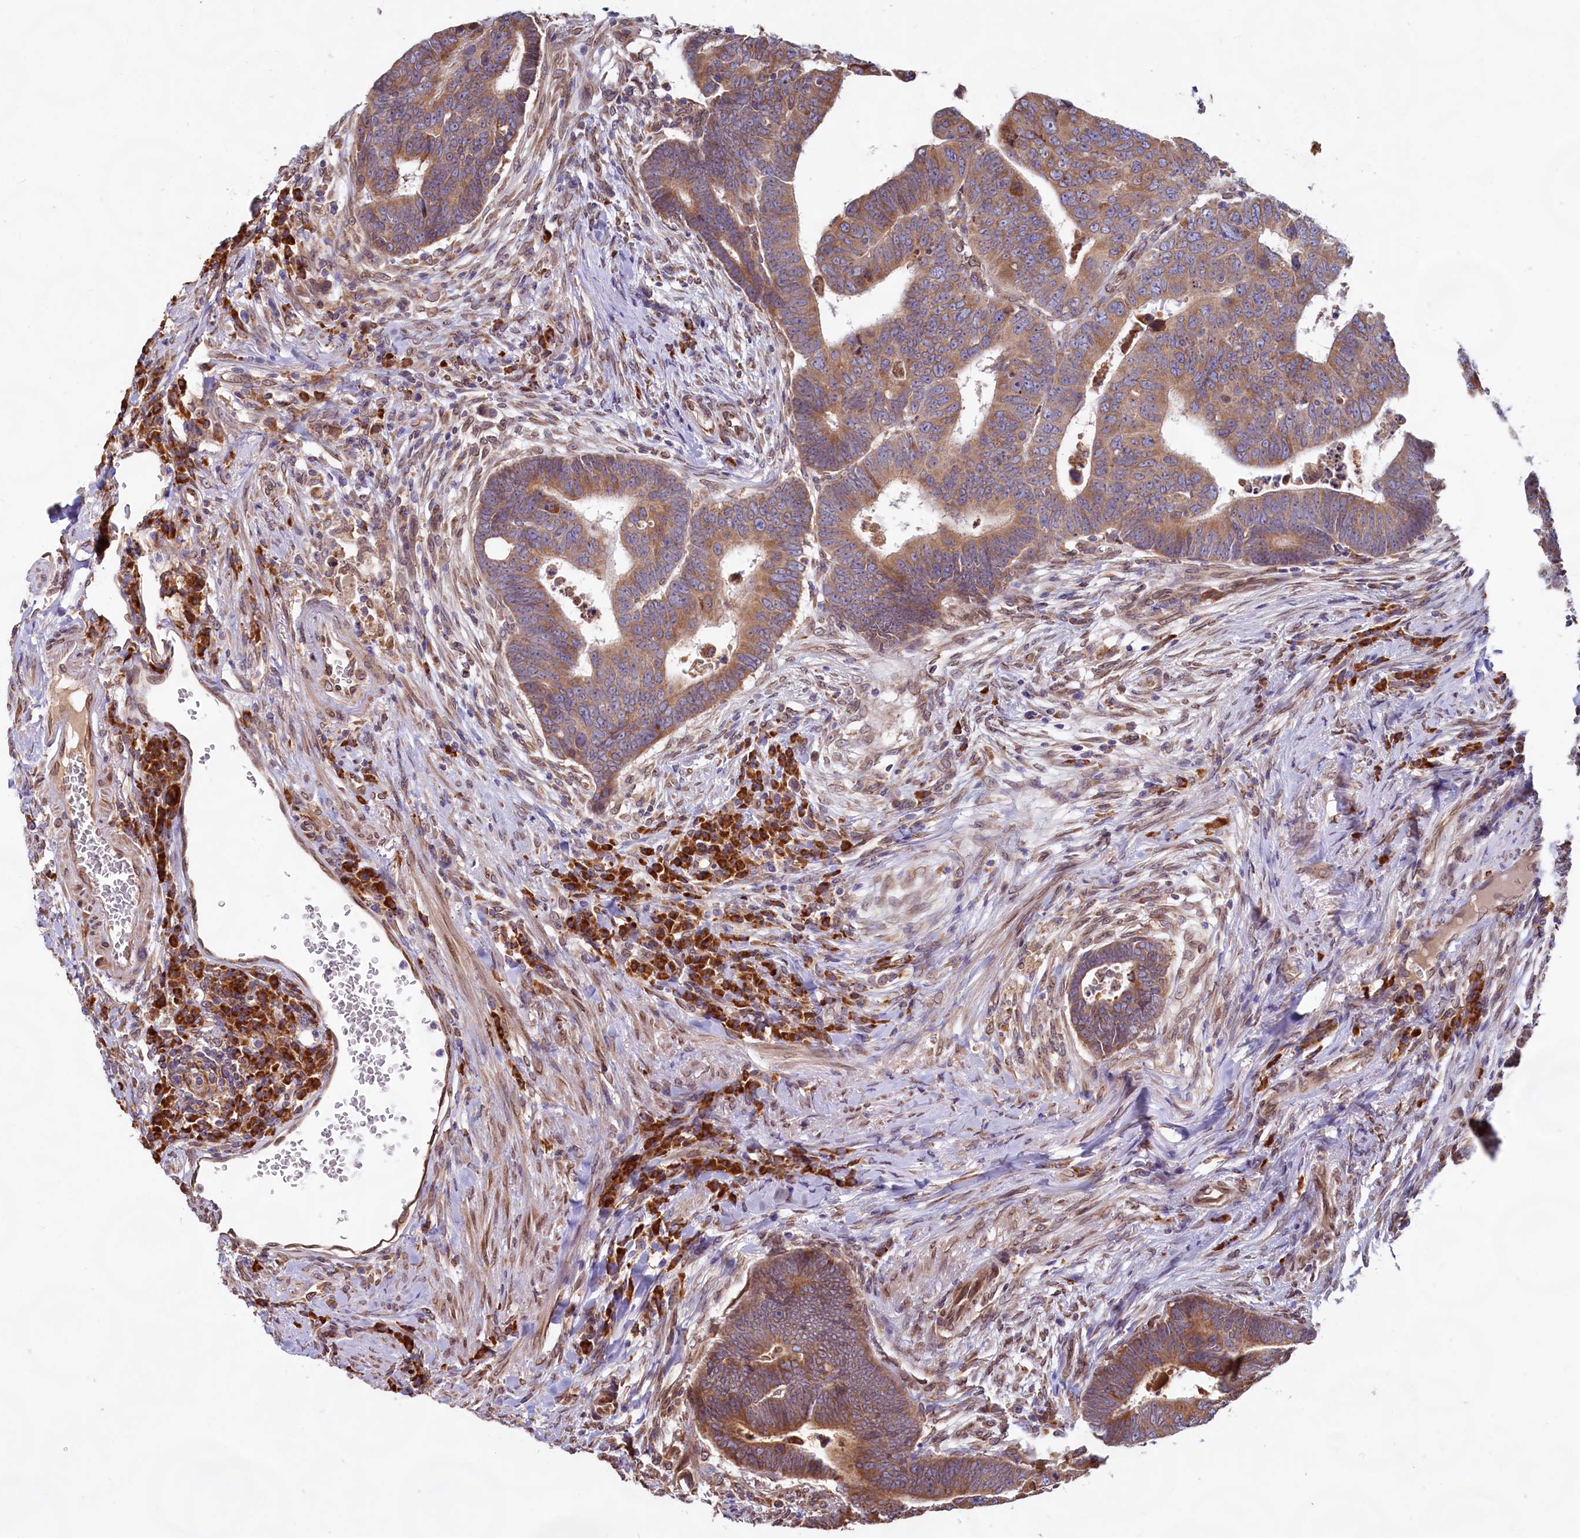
{"staining": {"intensity": "moderate", "quantity": ">75%", "location": "cytoplasmic/membranous"}, "tissue": "colorectal cancer", "cell_type": "Tumor cells", "image_type": "cancer", "snomed": [{"axis": "morphology", "description": "Normal tissue, NOS"}, {"axis": "morphology", "description": "Adenocarcinoma, NOS"}, {"axis": "topography", "description": "Rectum"}], "caption": "Immunohistochemical staining of human colorectal cancer (adenocarcinoma) exhibits medium levels of moderate cytoplasmic/membranous protein expression in about >75% of tumor cells. The protein is shown in brown color, while the nuclei are stained blue.", "gene": "TBC1D19", "patient": {"sex": "female", "age": 65}}